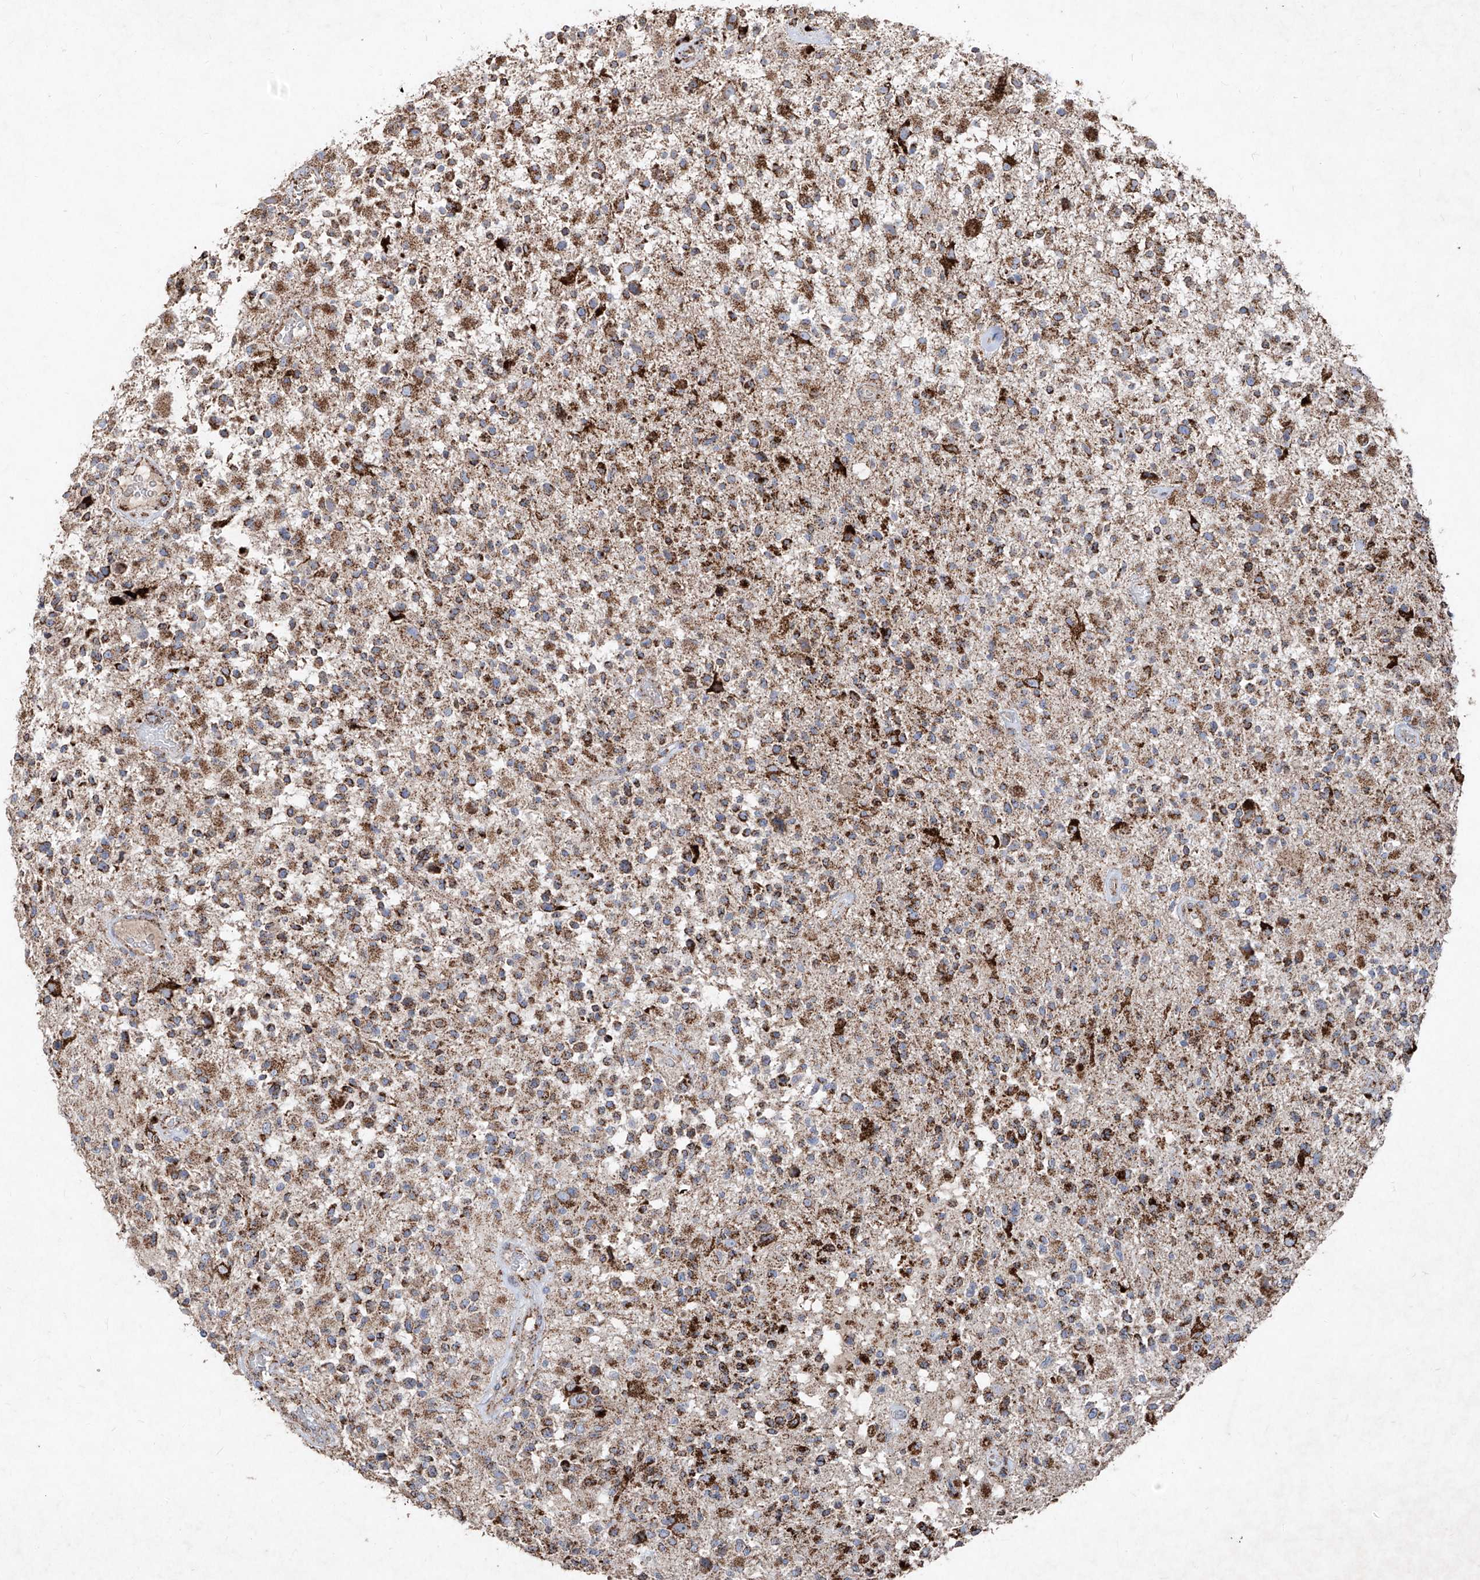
{"staining": {"intensity": "moderate", "quantity": ">75%", "location": "cytoplasmic/membranous"}, "tissue": "glioma", "cell_type": "Tumor cells", "image_type": "cancer", "snomed": [{"axis": "morphology", "description": "Glioma, malignant, High grade"}, {"axis": "morphology", "description": "Glioblastoma, NOS"}, {"axis": "topography", "description": "Brain"}], "caption": "Protein expression analysis of human glioma reveals moderate cytoplasmic/membranous staining in about >75% of tumor cells. (IHC, brightfield microscopy, high magnification).", "gene": "ABCD3", "patient": {"sex": "male", "age": 60}}